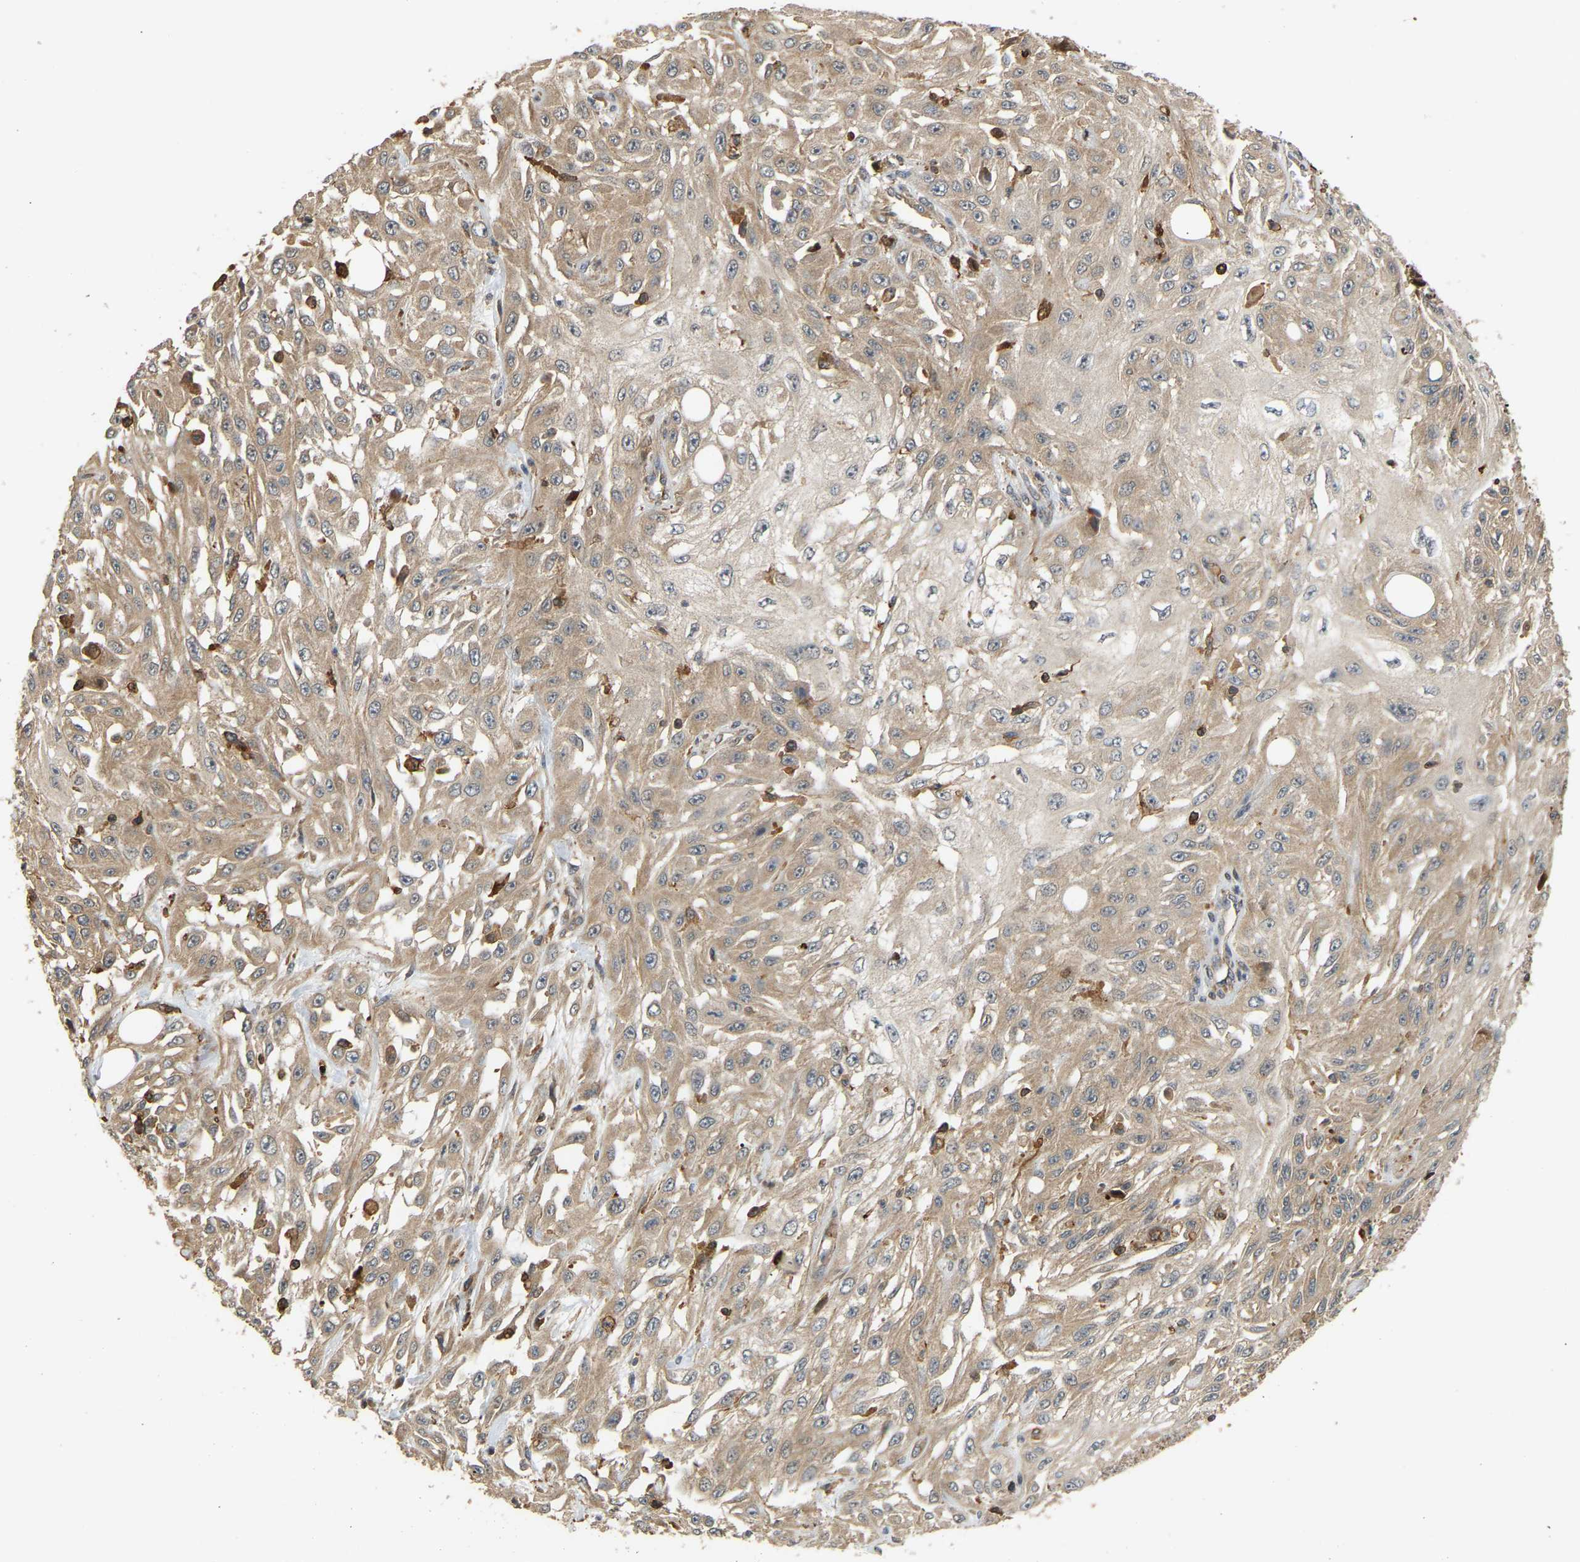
{"staining": {"intensity": "weak", "quantity": ">75%", "location": "cytoplasmic/membranous"}, "tissue": "skin cancer", "cell_type": "Tumor cells", "image_type": "cancer", "snomed": [{"axis": "morphology", "description": "Squamous cell carcinoma, NOS"}, {"axis": "morphology", "description": "Squamous cell carcinoma, metastatic, NOS"}, {"axis": "topography", "description": "Skin"}, {"axis": "topography", "description": "Lymph node"}], "caption": "Immunohistochemistry (IHC) image of human skin cancer stained for a protein (brown), which displays low levels of weak cytoplasmic/membranous positivity in approximately >75% of tumor cells.", "gene": "GOPC", "patient": {"sex": "male", "age": 75}}